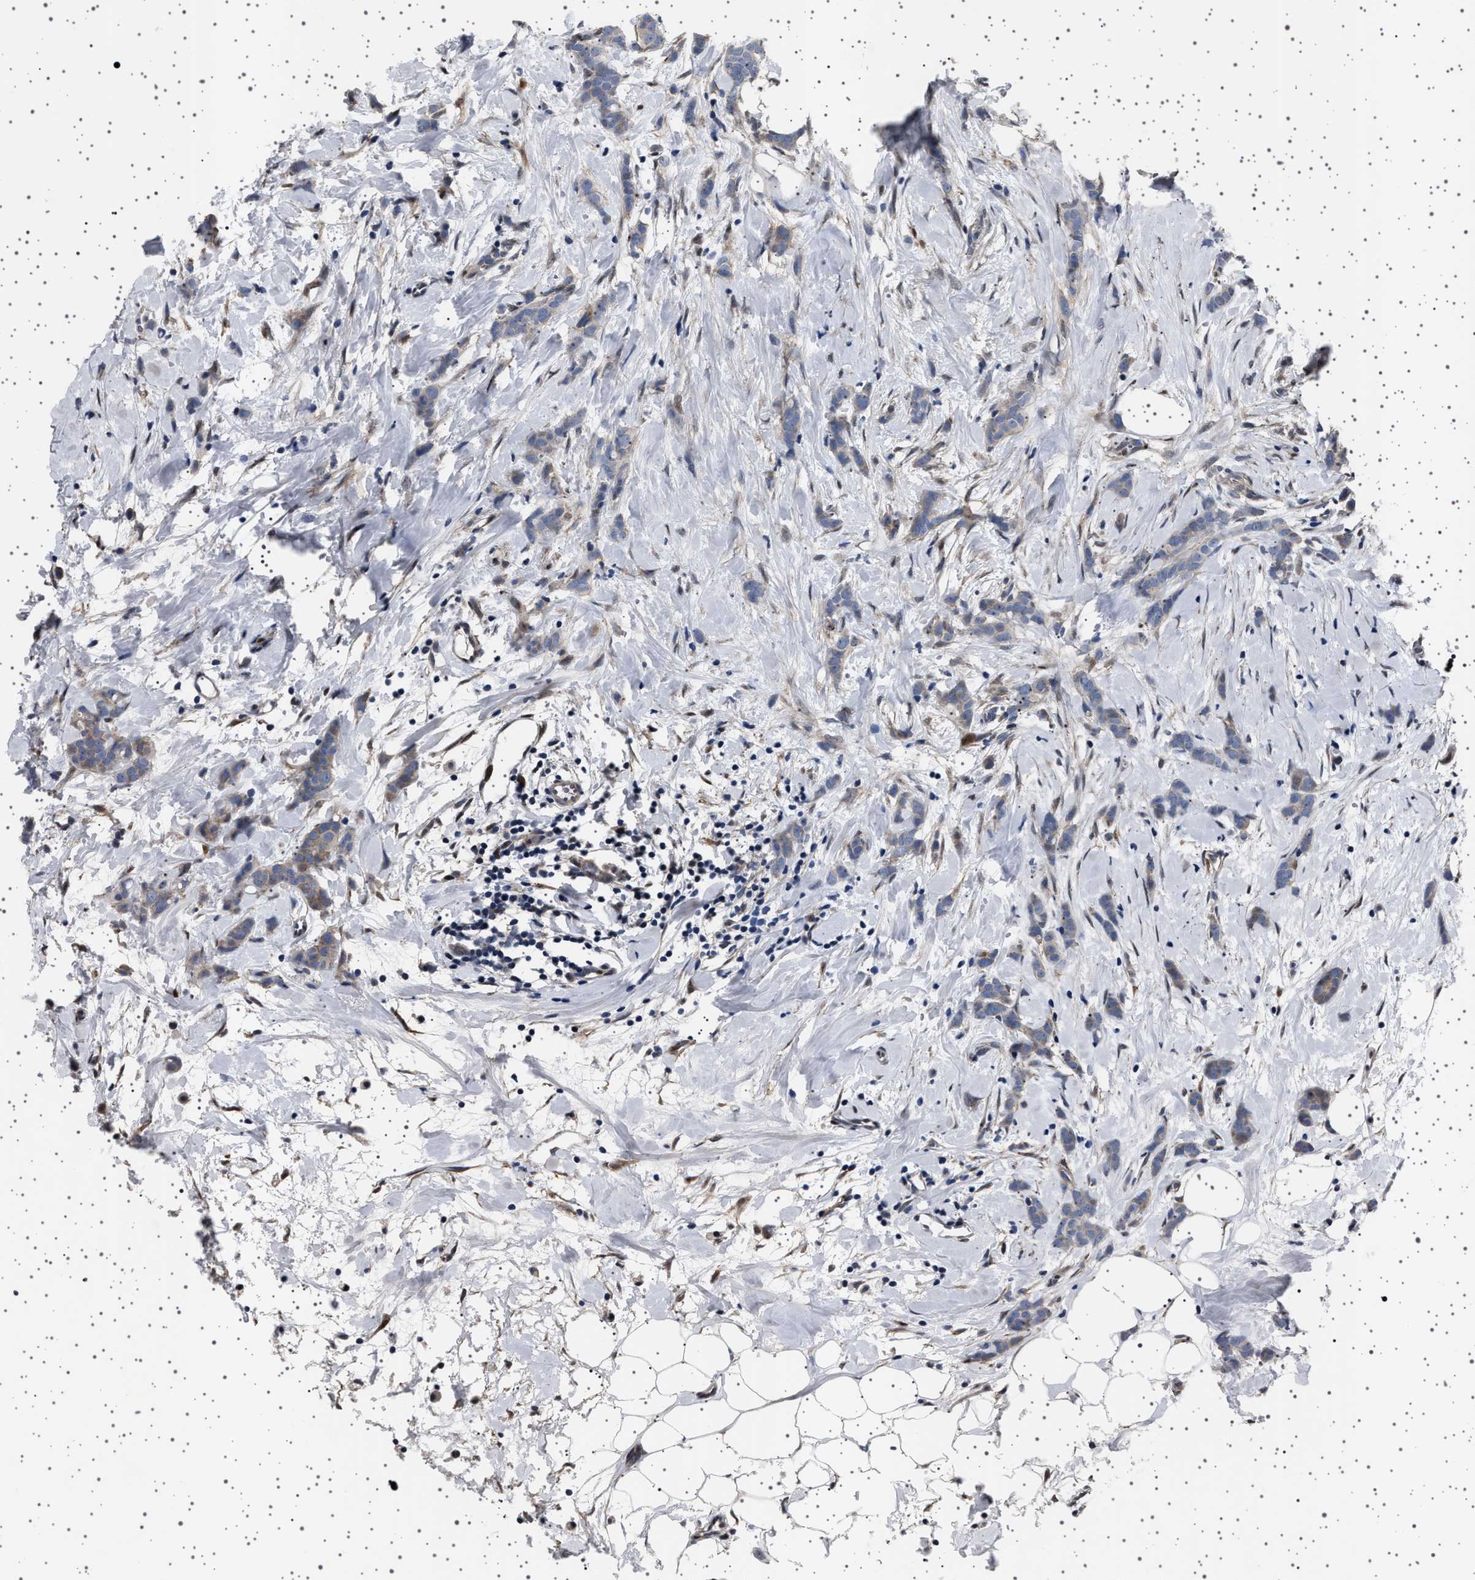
{"staining": {"intensity": "weak", "quantity": "<25%", "location": "cytoplasmic/membranous"}, "tissue": "breast cancer", "cell_type": "Tumor cells", "image_type": "cancer", "snomed": [{"axis": "morphology", "description": "Lobular carcinoma, in situ"}, {"axis": "morphology", "description": "Lobular carcinoma"}, {"axis": "topography", "description": "Breast"}], "caption": "Immunohistochemical staining of human breast cancer (lobular carcinoma in situ) displays no significant positivity in tumor cells.", "gene": "PAK5", "patient": {"sex": "female", "age": 41}}